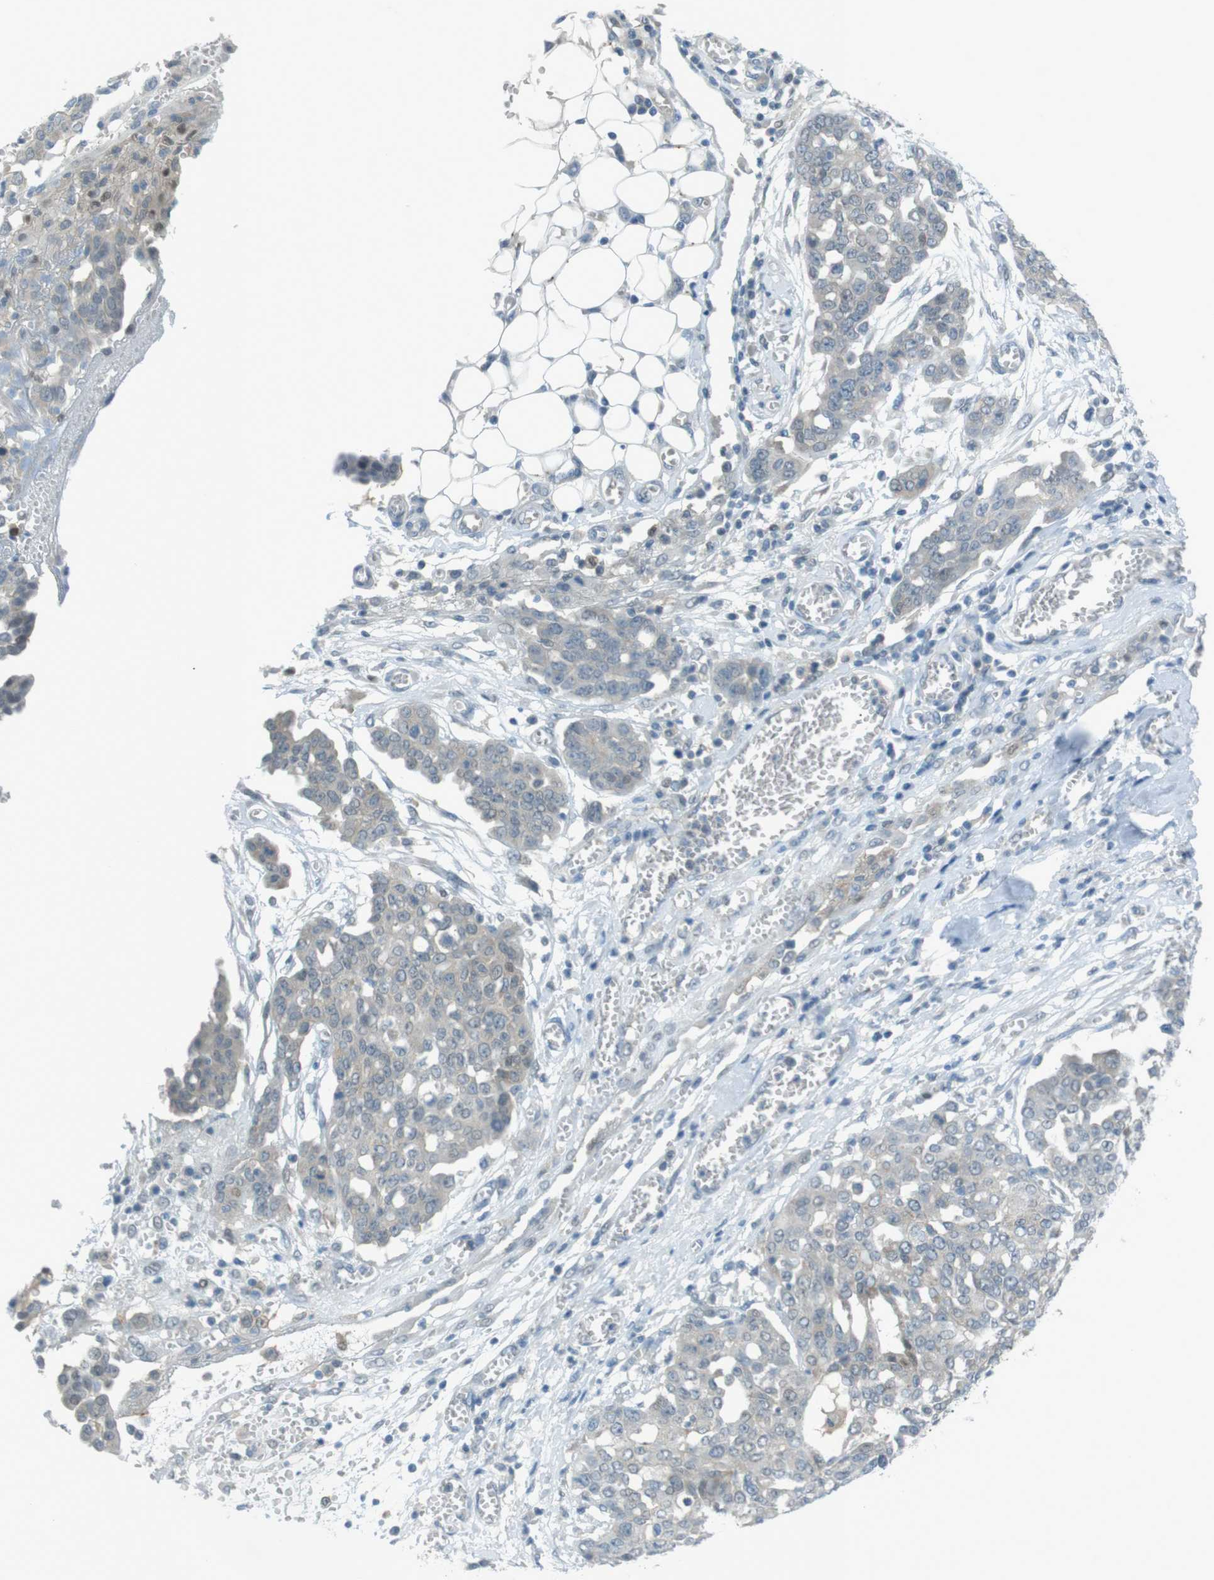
{"staining": {"intensity": "negative", "quantity": "none", "location": "none"}, "tissue": "ovarian cancer", "cell_type": "Tumor cells", "image_type": "cancer", "snomed": [{"axis": "morphology", "description": "Cystadenocarcinoma, serous, NOS"}, {"axis": "topography", "description": "Soft tissue"}, {"axis": "topography", "description": "Ovary"}], "caption": "An IHC micrograph of ovarian cancer is shown. There is no staining in tumor cells of ovarian cancer.", "gene": "ZDHHC20", "patient": {"sex": "female", "age": 57}}